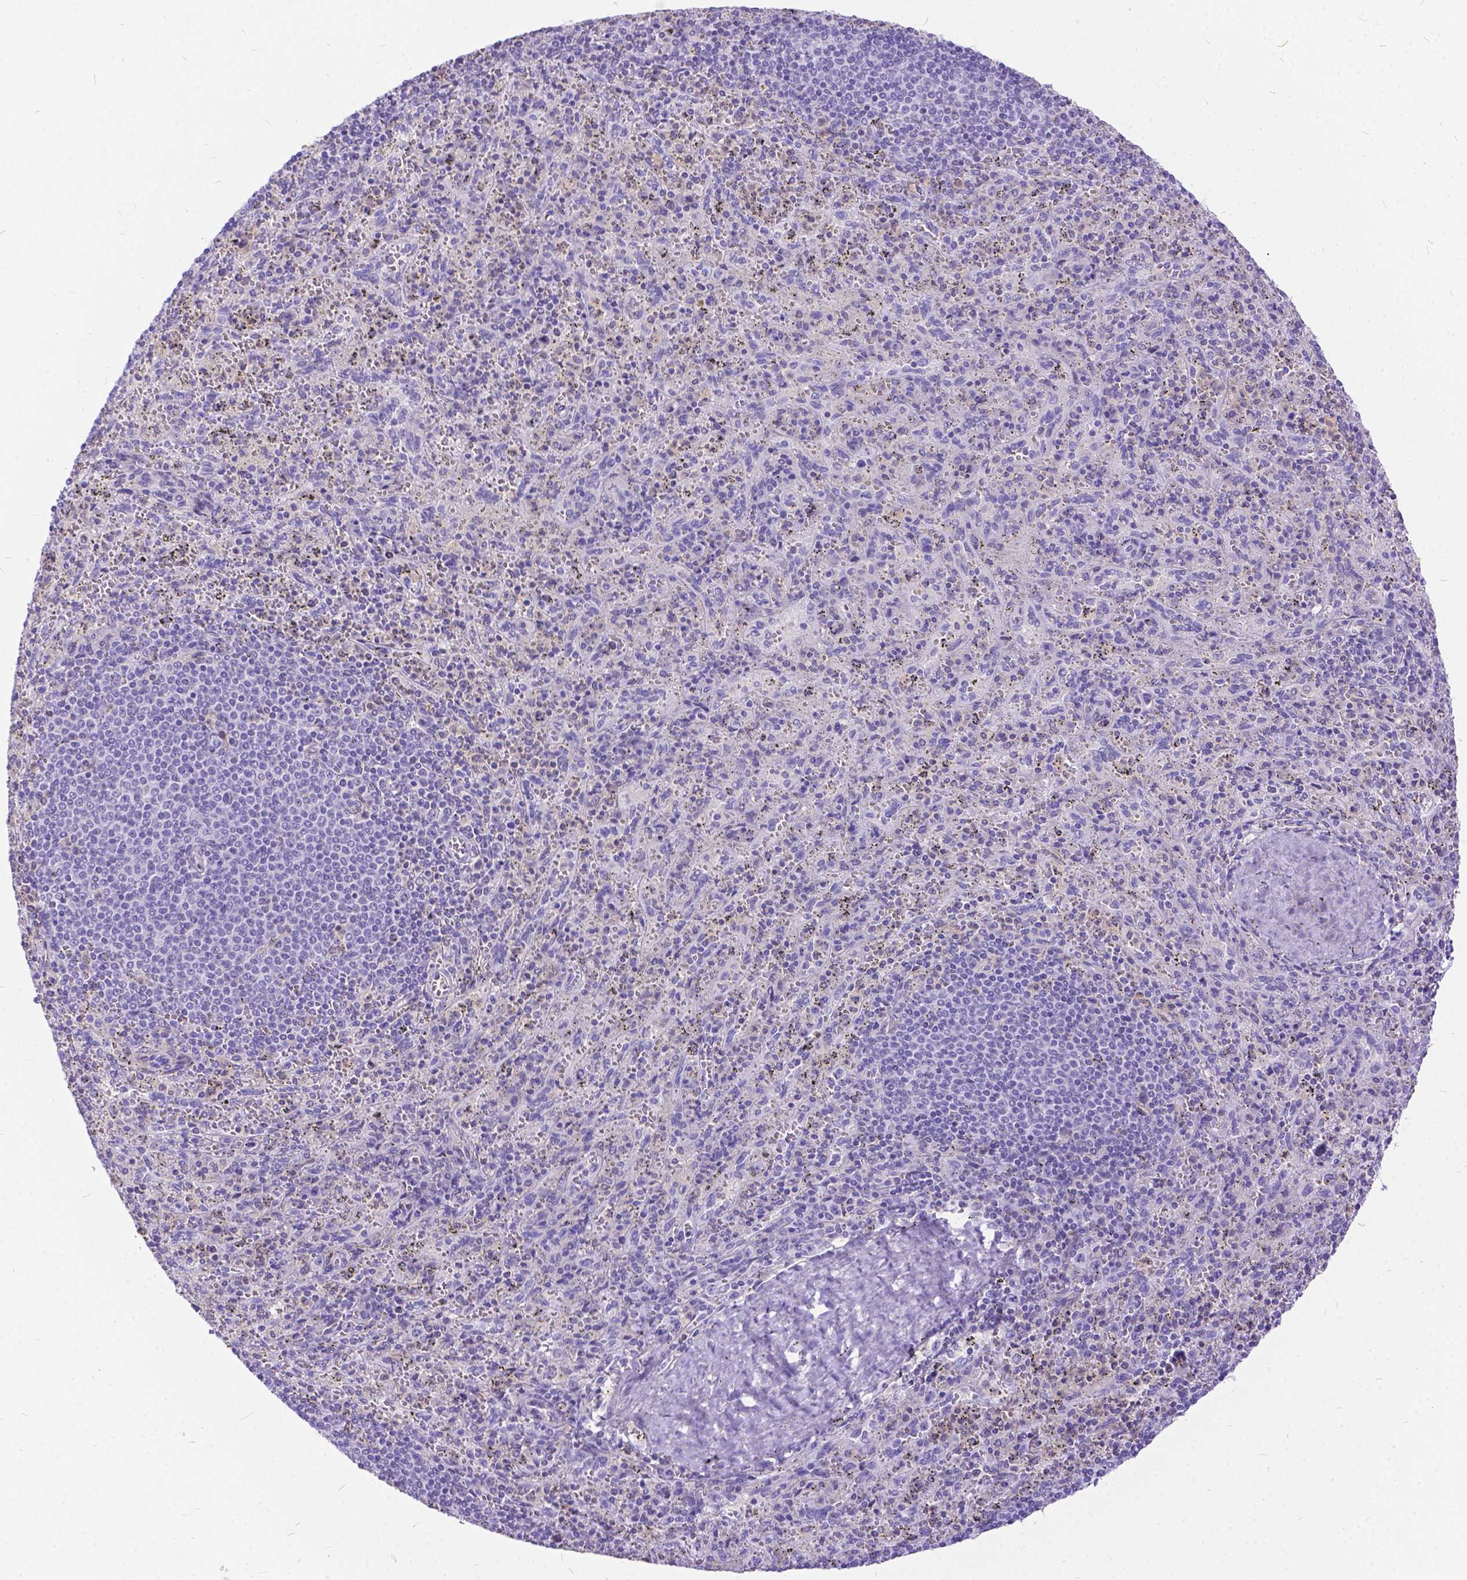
{"staining": {"intensity": "negative", "quantity": "none", "location": "none"}, "tissue": "spleen", "cell_type": "Cells in red pulp", "image_type": "normal", "snomed": [{"axis": "morphology", "description": "Normal tissue, NOS"}, {"axis": "topography", "description": "Spleen"}], "caption": "This histopathology image is of normal spleen stained with immunohistochemistry to label a protein in brown with the nuclei are counter-stained blue. There is no expression in cells in red pulp. (Stains: DAB (3,3'-diaminobenzidine) IHC with hematoxylin counter stain, Microscopy: brightfield microscopy at high magnification).", "gene": "TMEM169", "patient": {"sex": "male", "age": 57}}